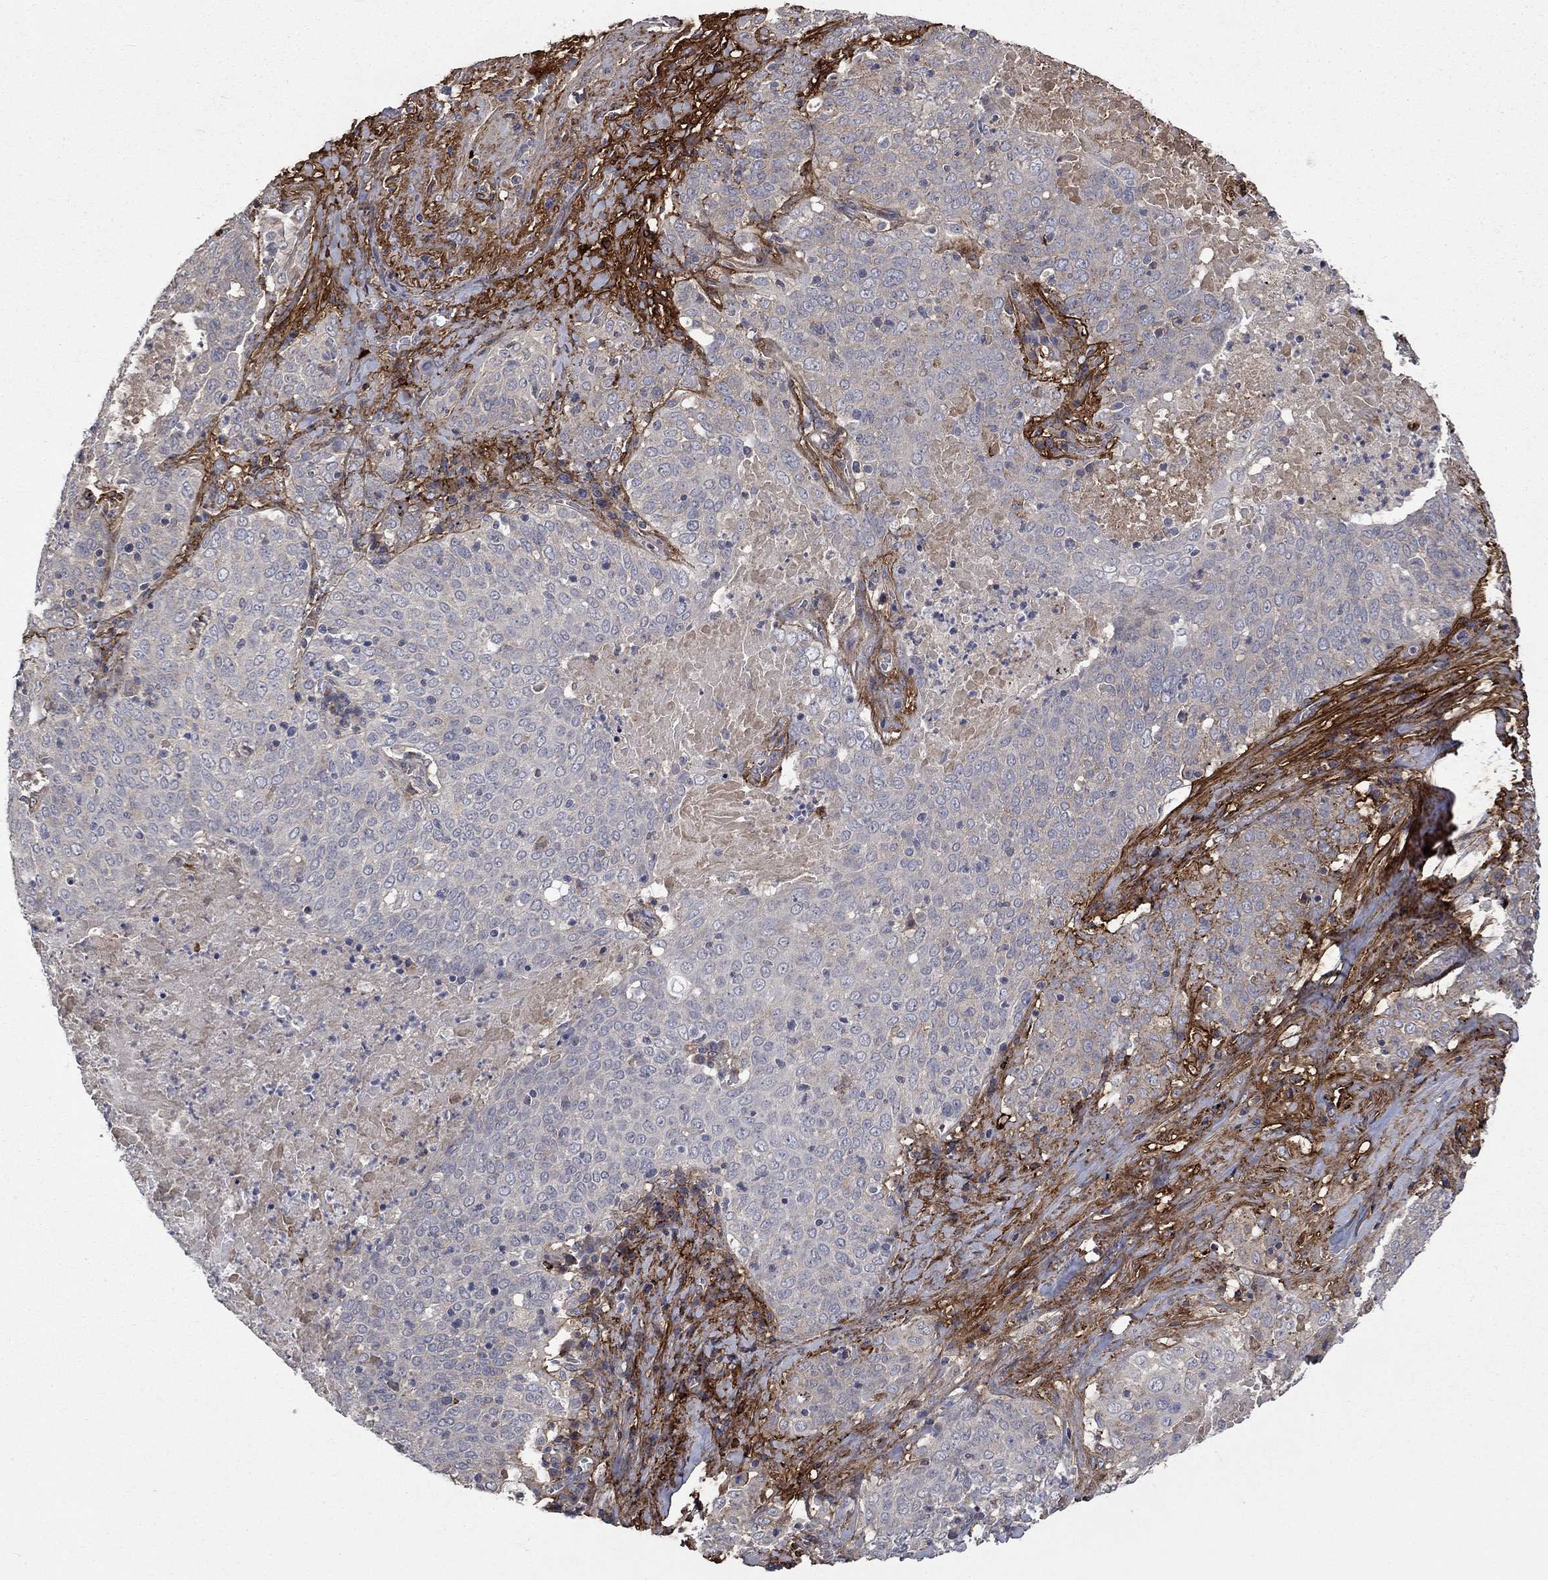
{"staining": {"intensity": "negative", "quantity": "none", "location": "none"}, "tissue": "lung cancer", "cell_type": "Tumor cells", "image_type": "cancer", "snomed": [{"axis": "morphology", "description": "Squamous cell carcinoma, NOS"}, {"axis": "topography", "description": "Lung"}], "caption": "A high-resolution micrograph shows immunohistochemistry (IHC) staining of lung squamous cell carcinoma, which demonstrates no significant expression in tumor cells.", "gene": "VCAN", "patient": {"sex": "male", "age": 82}}